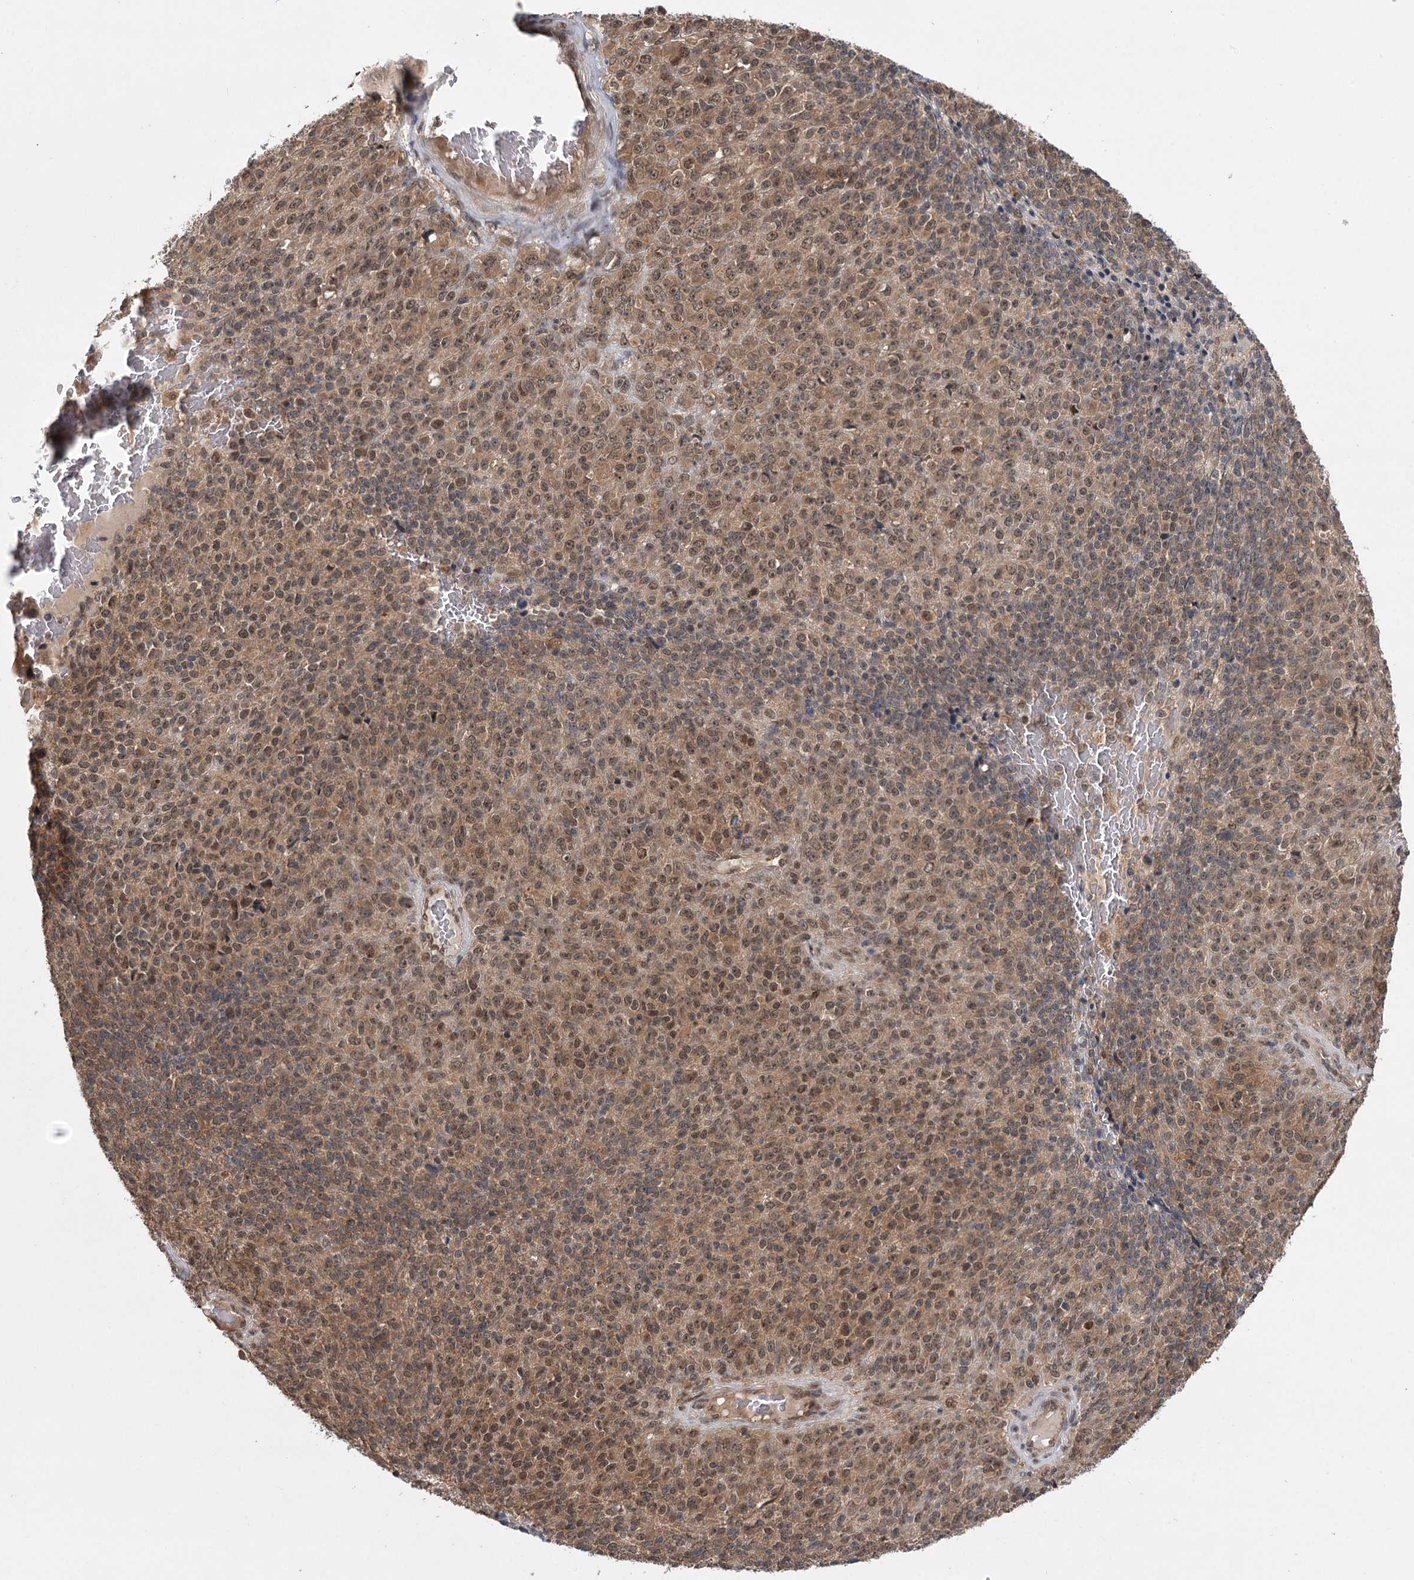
{"staining": {"intensity": "weak", "quantity": ">75%", "location": "cytoplasmic/membranous,nuclear"}, "tissue": "melanoma", "cell_type": "Tumor cells", "image_type": "cancer", "snomed": [{"axis": "morphology", "description": "Malignant melanoma, Metastatic site"}, {"axis": "topography", "description": "Brain"}], "caption": "Human melanoma stained with a protein marker displays weak staining in tumor cells.", "gene": "N6AMT1", "patient": {"sex": "female", "age": 56}}